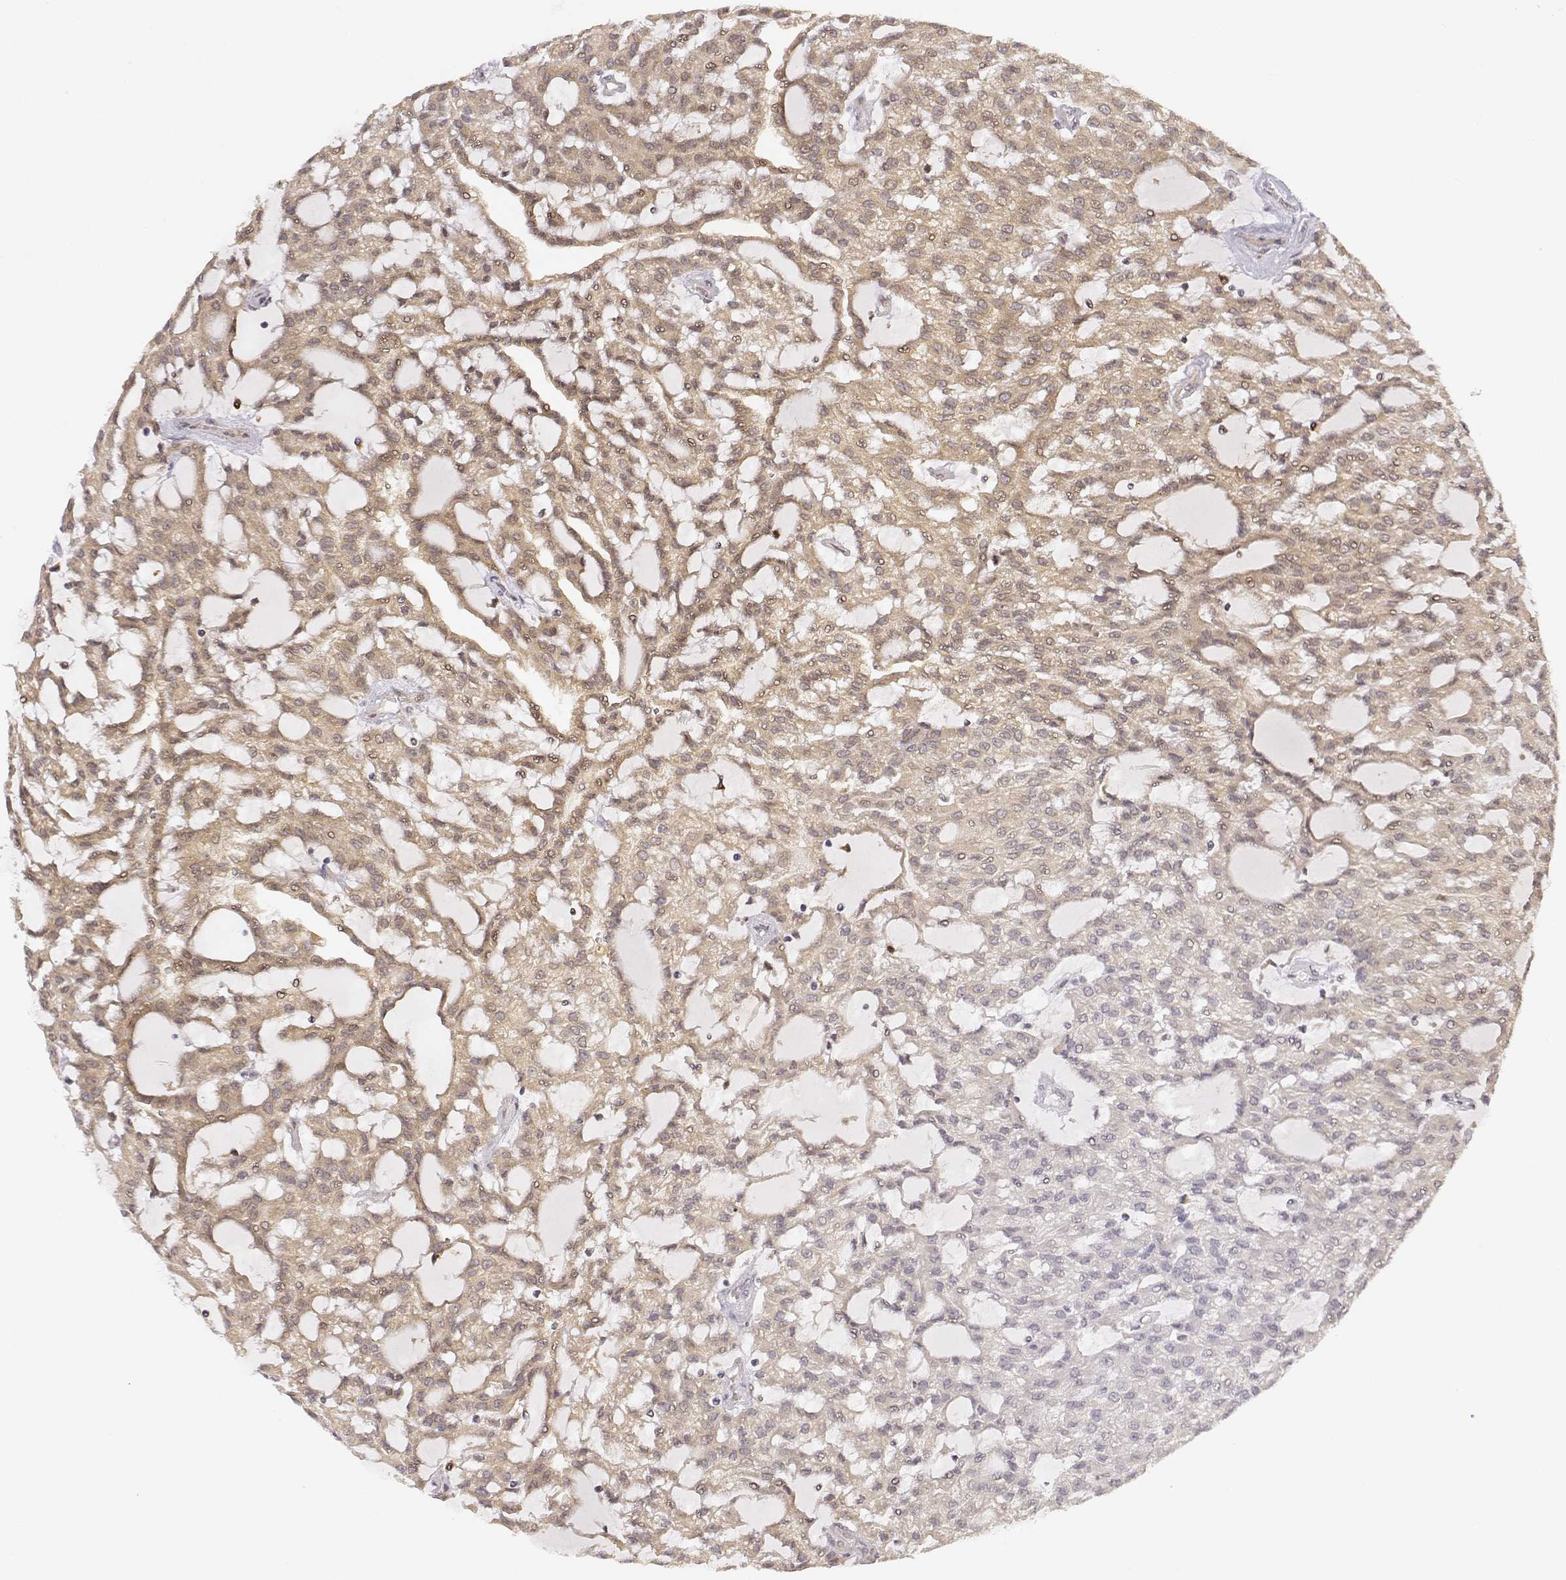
{"staining": {"intensity": "weak", "quantity": ">75%", "location": "cytoplasmic/membranous"}, "tissue": "renal cancer", "cell_type": "Tumor cells", "image_type": "cancer", "snomed": [{"axis": "morphology", "description": "Adenocarcinoma, NOS"}, {"axis": "topography", "description": "Kidney"}], "caption": "Protein staining of renal adenocarcinoma tissue exhibits weak cytoplasmic/membranous expression in about >75% of tumor cells.", "gene": "ERGIC2", "patient": {"sex": "male", "age": 63}}